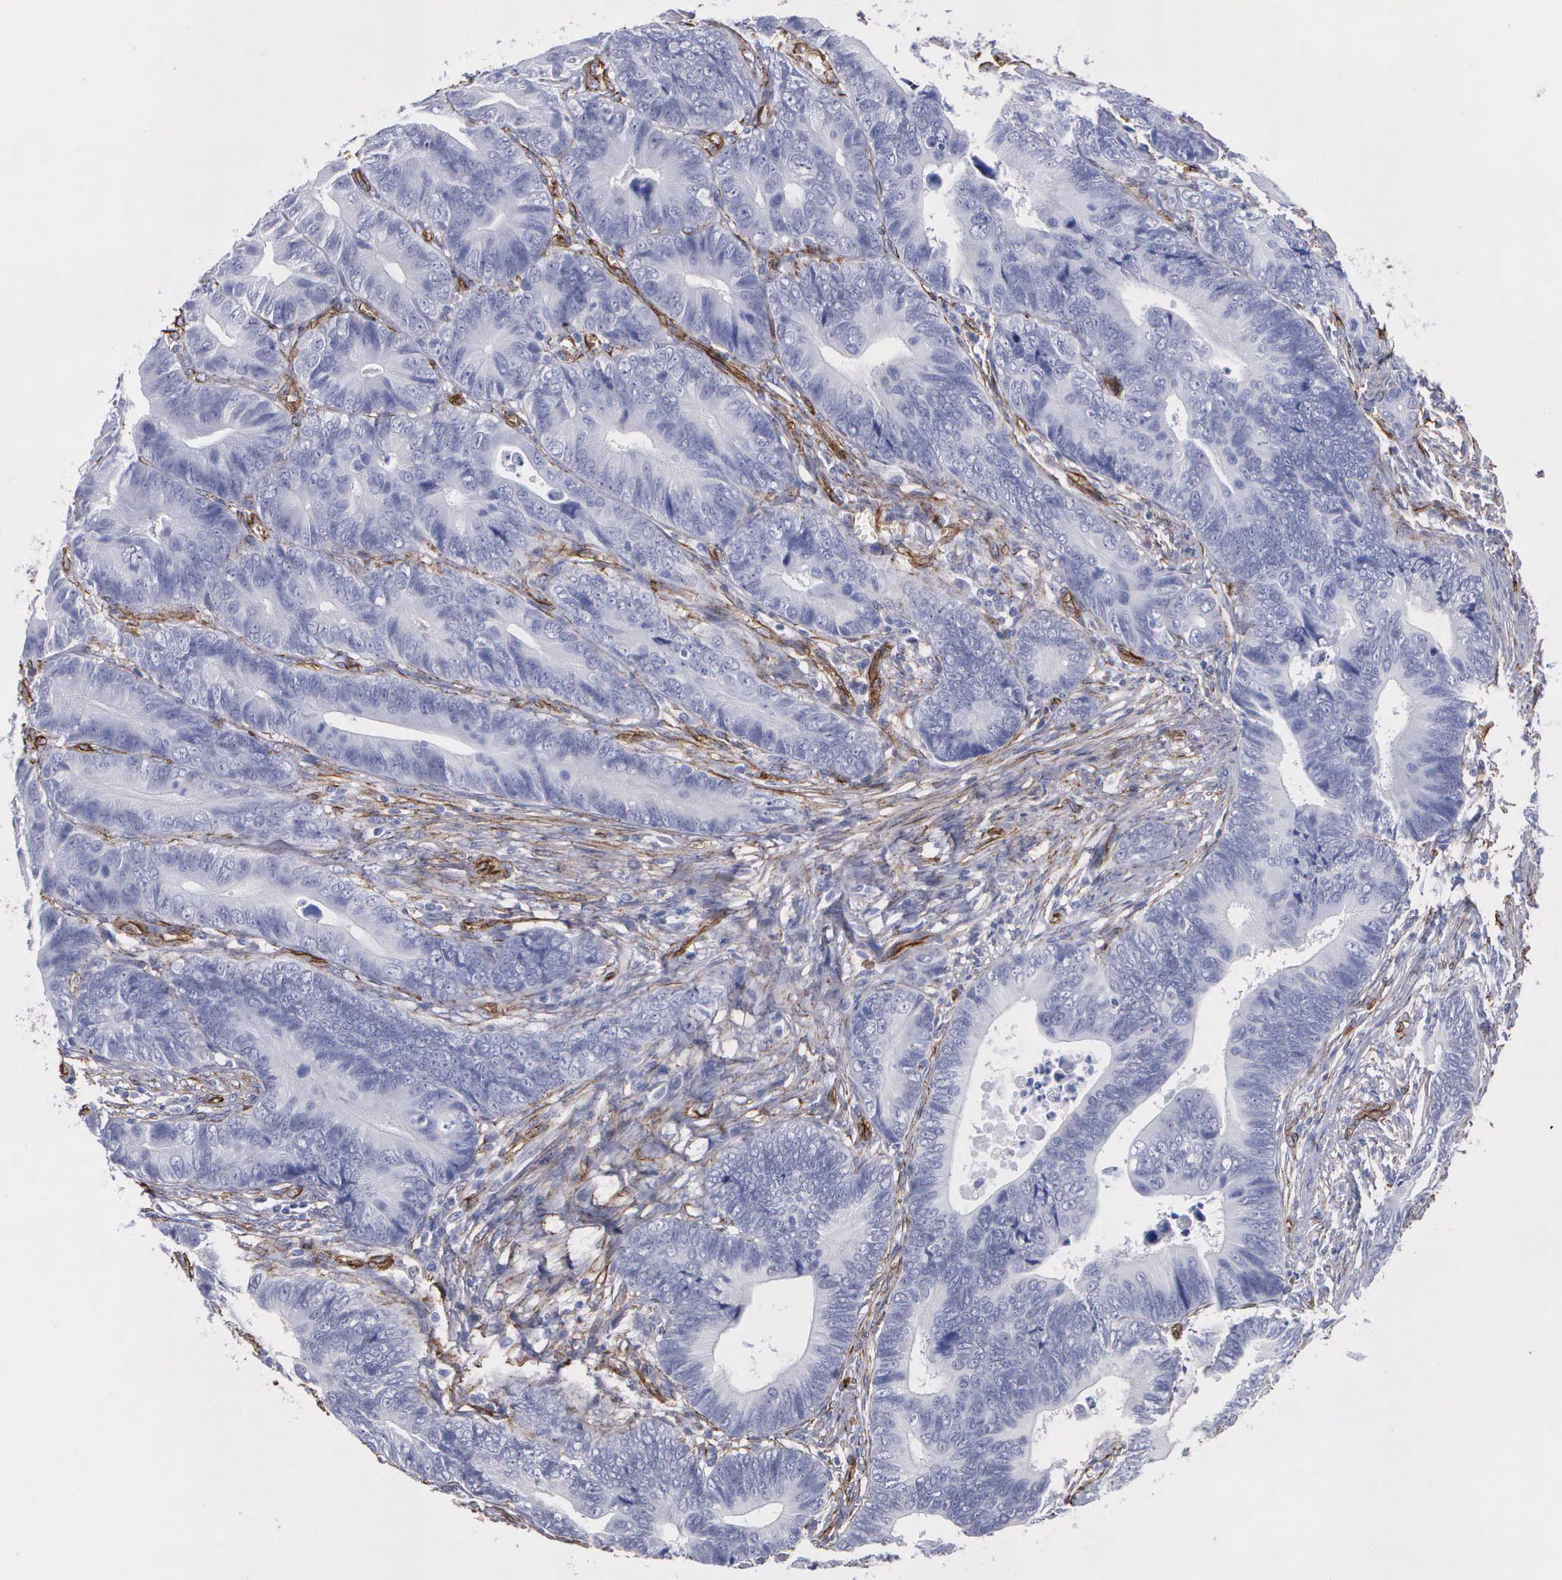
{"staining": {"intensity": "negative", "quantity": "none", "location": "none"}, "tissue": "colorectal cancer", "cell_type": "Tumor cells", "image_type": "cancer", "snomed": [{"axis": "morphology", "description": "Adenocarcinoma, NOS"}, {"axis": "topography", "description": "Colon"}], "caption": "This is an IHC photomicrograph of human colorectal cancer. There is no staining in tumor cells.", "gene": "MAGEB10", "patient": {"sex": "female", "age": 78}}